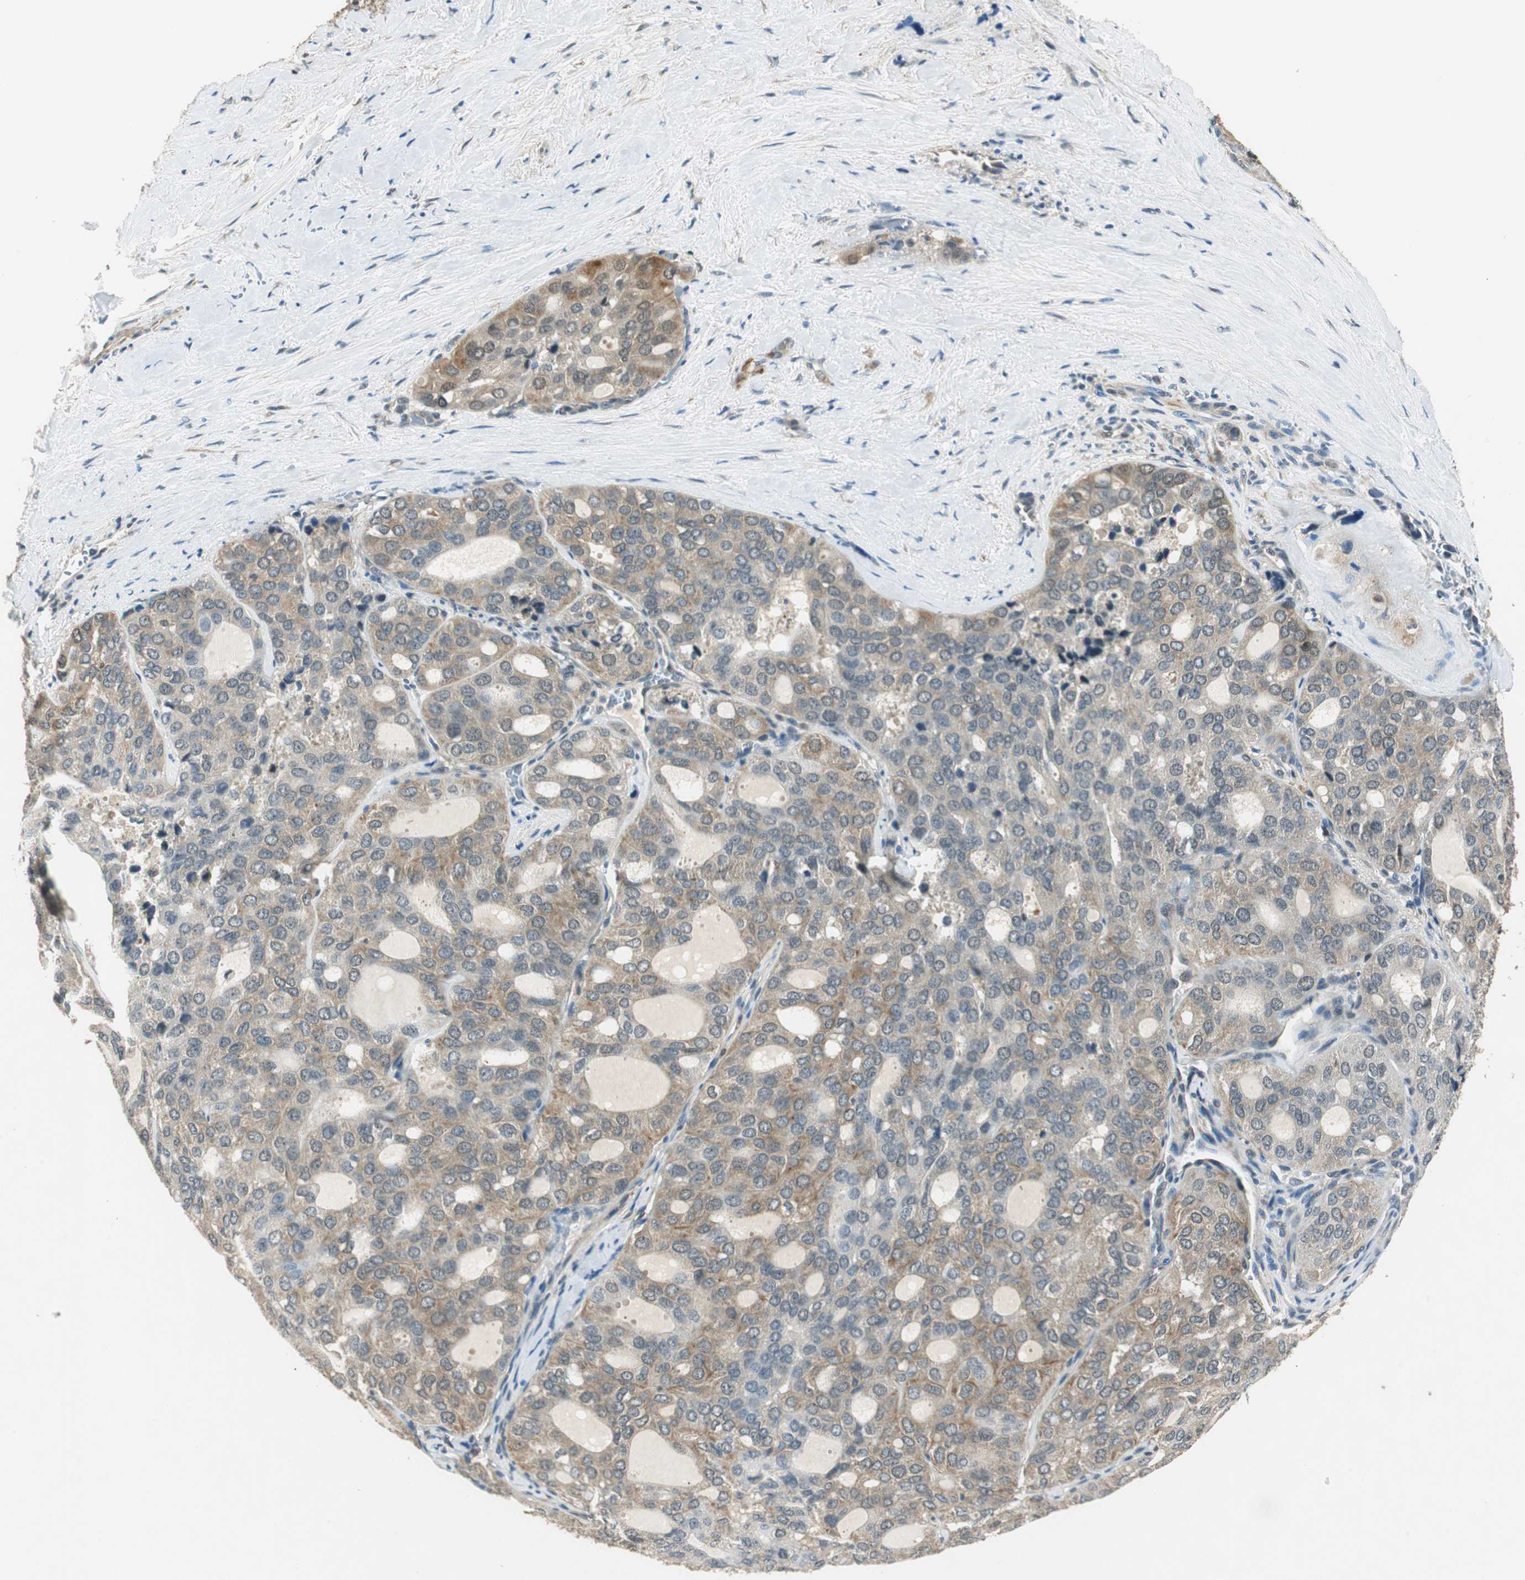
{"staining": {"intensity": "weak", "quantity": ">75%", "location": "cytoplasmic/membranous"}, "tissue": "thyroid cancer", "cell_type": "Tumor cells", "image_type": "cancer", "snomed": [{"axis": "morphology", "description": "Follicular adenoma carcinoma, NOS"}, {"axis": "topography", "description": "Thyroid gland"}], "caption": "About >75% of tumor cells in follicular adenoma carcinoma (thyroid) reveal weak cytoplasmic/membranous protein staining as visualized by brown immunohistochemical staining.", "gene": "PSMB4", "patient": {"sex": "male", "age": 75}}